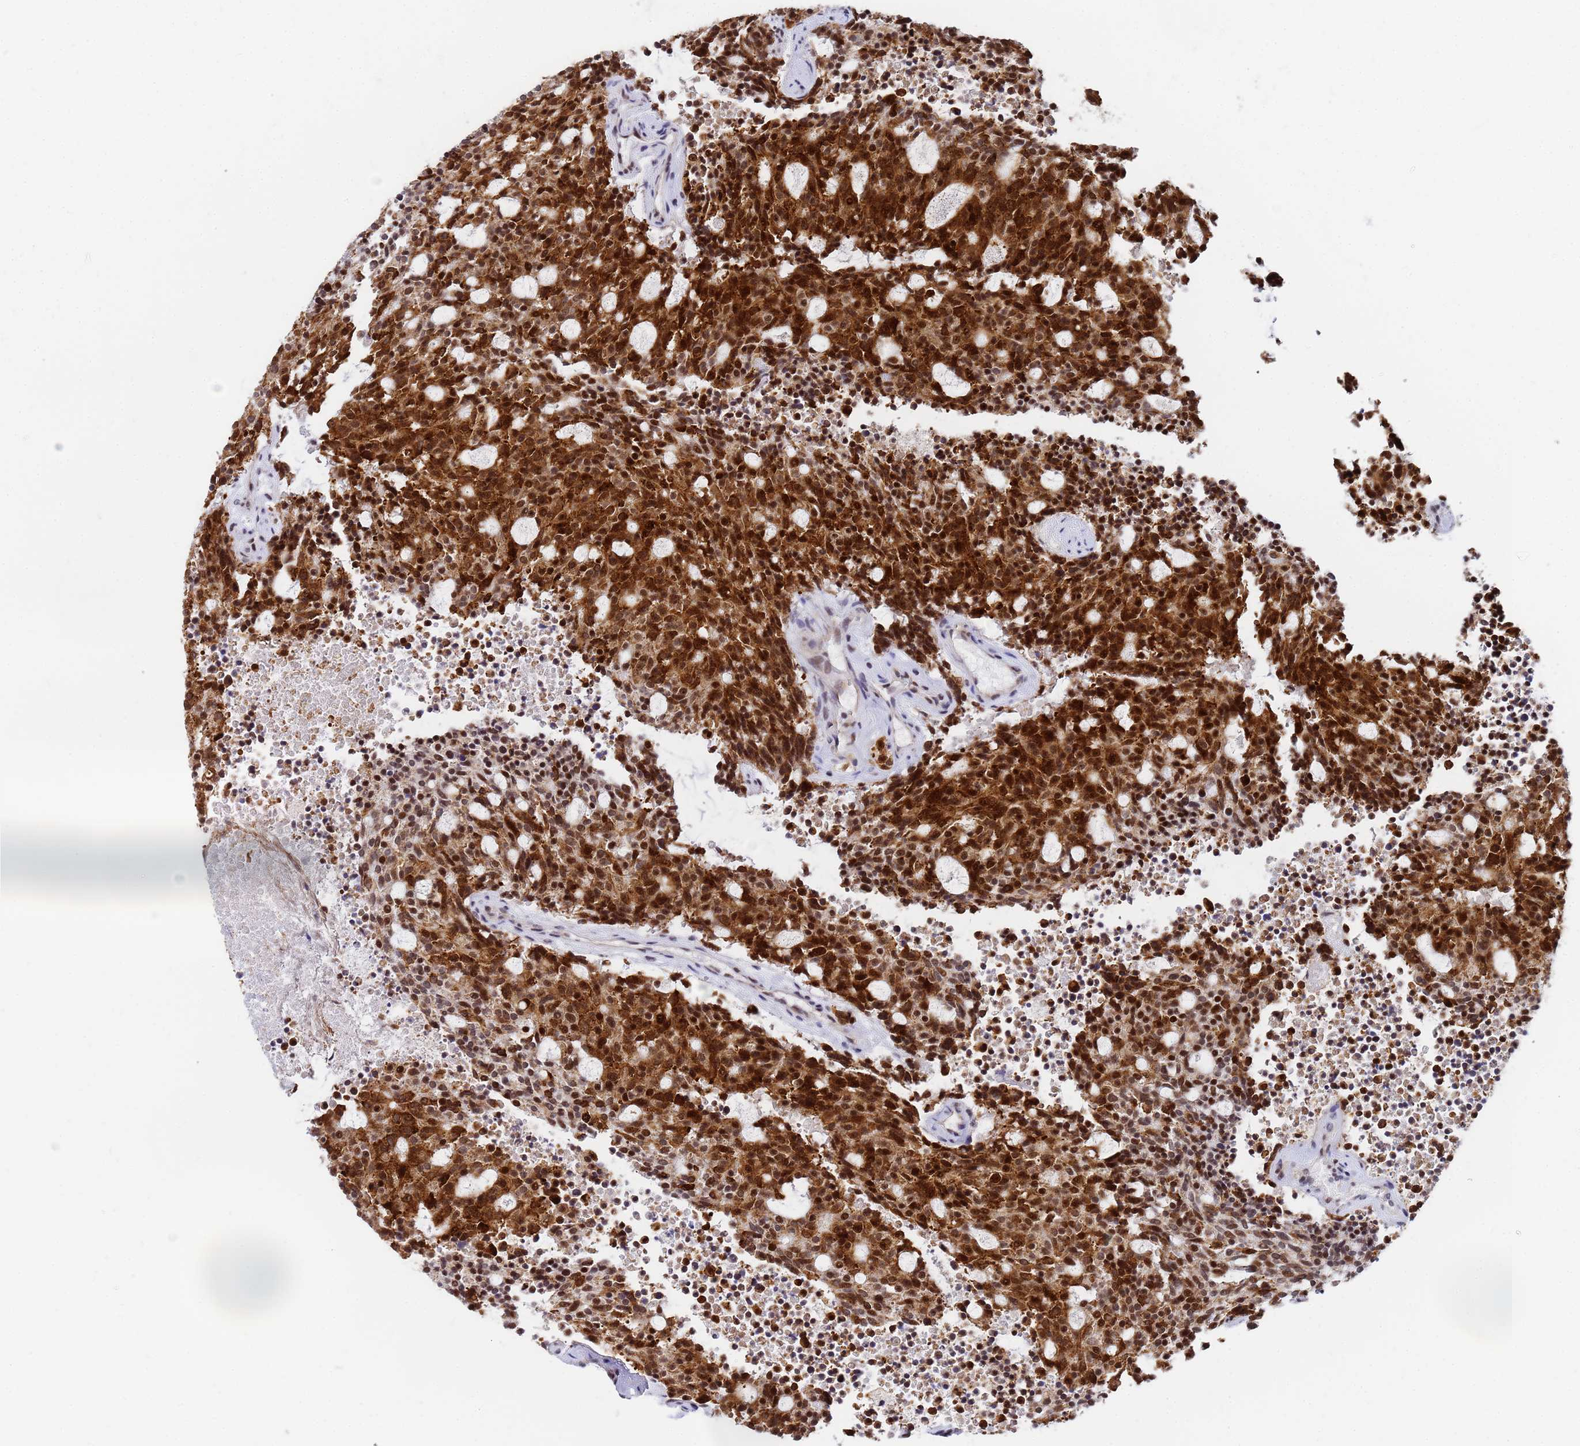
{"staining": {"intensity": "strong", "quantity": ">75%", "location": "cytoplasmic/membranous,nuclear"}, "tissue": "carcinoid", "cell_type": "Tumor cells", "image_type": "cancer", "snomed": [{"axis": "morphology", "description": "Carcinoid, malignant, NOS"}, {"axis": "topography", "description": "Pancreas"}], "caption": "Protein staining of carcinoid tissue reveals strong cytoplasmic/membranous and nuclear expression in approximately >75% of tumor cells.", "gene": "CKMT1A", "patient": {"sex": "female", "age": 54}}